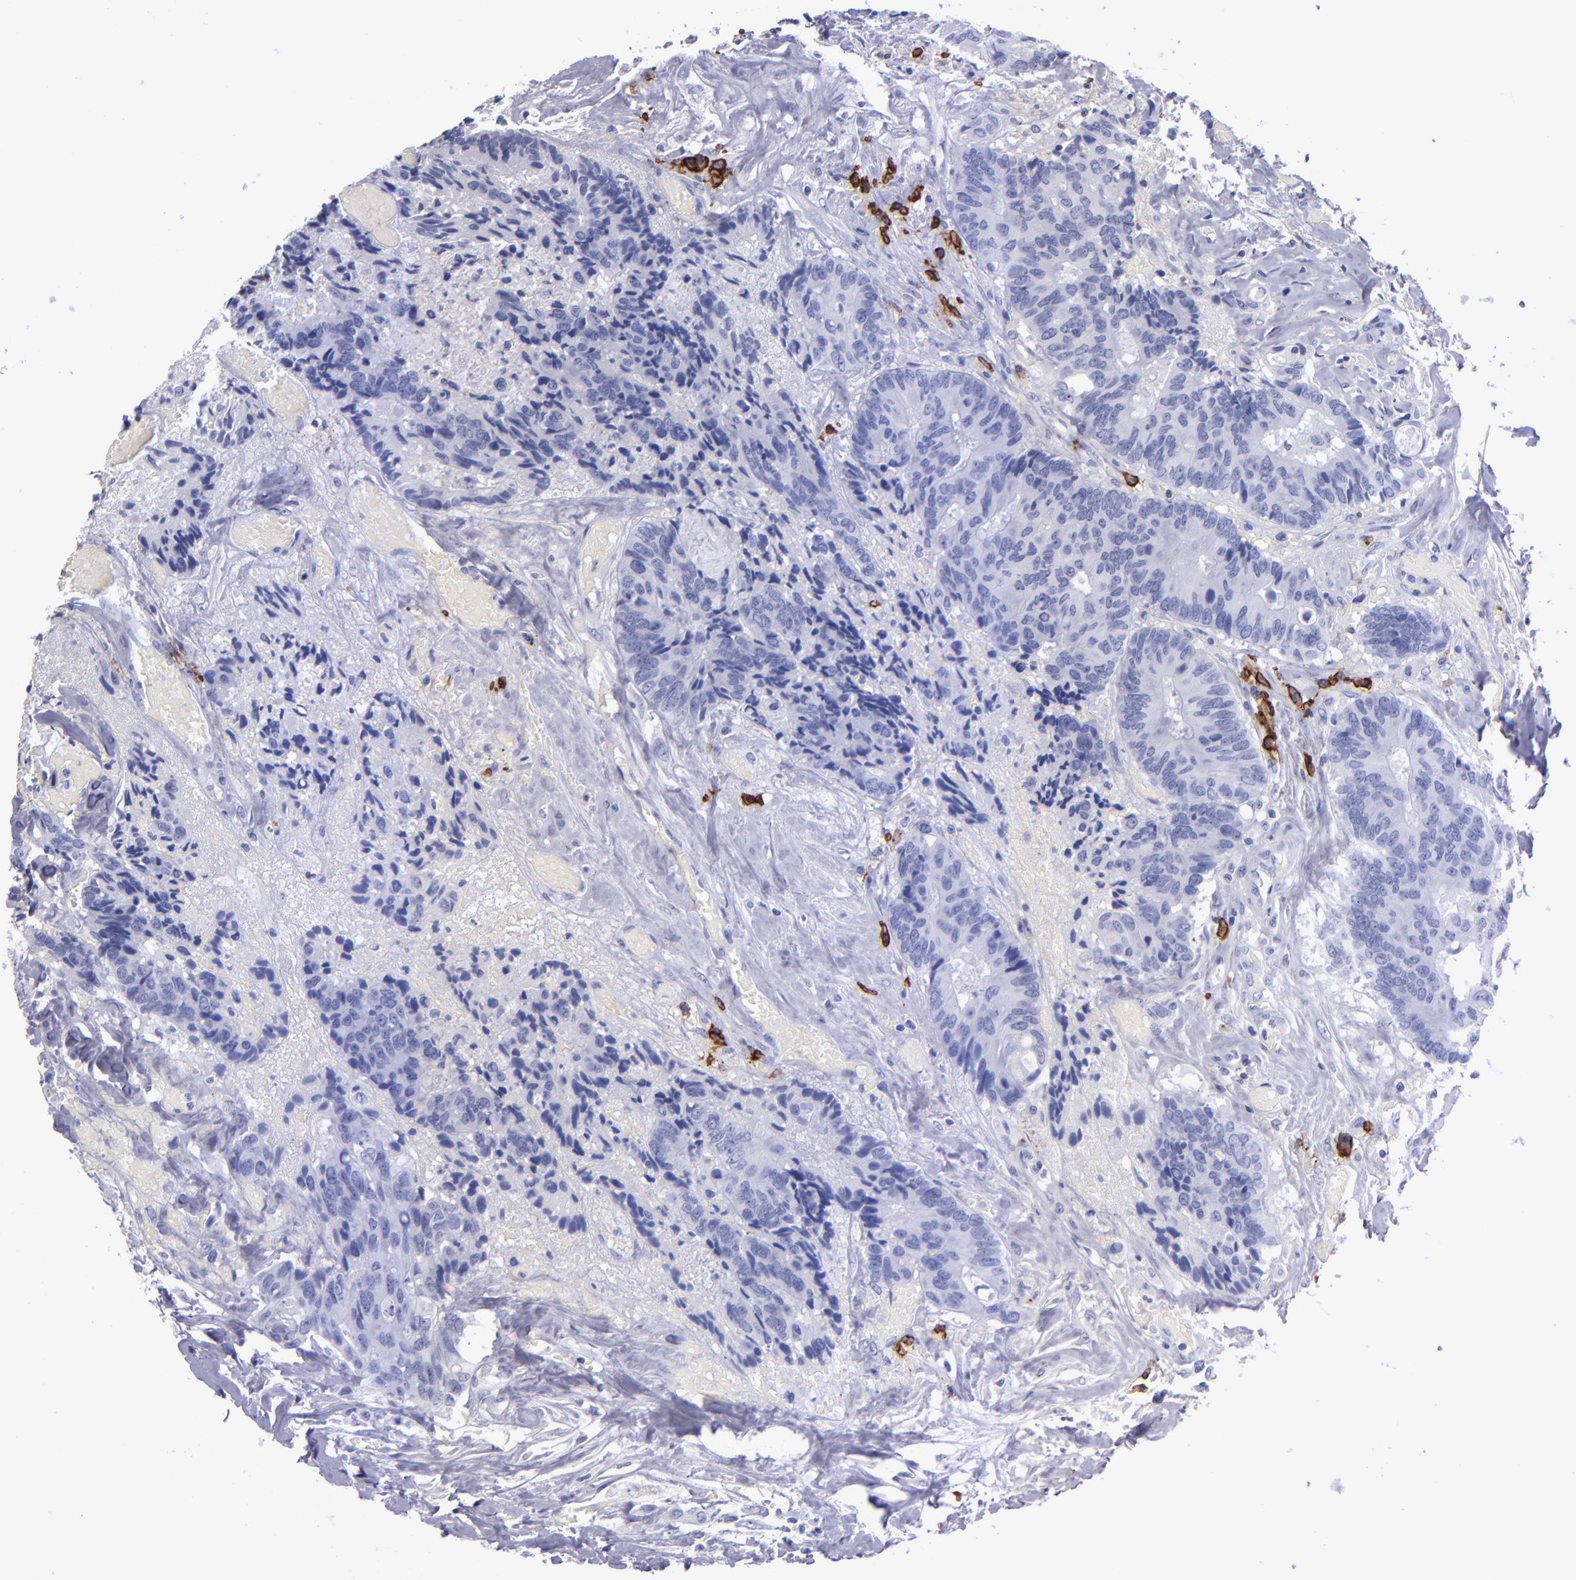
{"staining": {"intensity": "negative", "quantity": "none", "location": "none"}, "tissue": "colorectal cancer", "cell_type": "Tumor cells", "image_type": "cancer", "snomed": [{"axis": "morphology", "description": "Adenocarcinoma, NOS"}, {"axis": "topography", "description": "Rectum"}], "caption": "This is a histopathology image of immunohistochemistry (IHC) staining of colorectal cancer (adenocarcinoma), which shows no staining in tumor cells.", "gene": "CD38", "patient": {"sex": "male", "age": 55}}